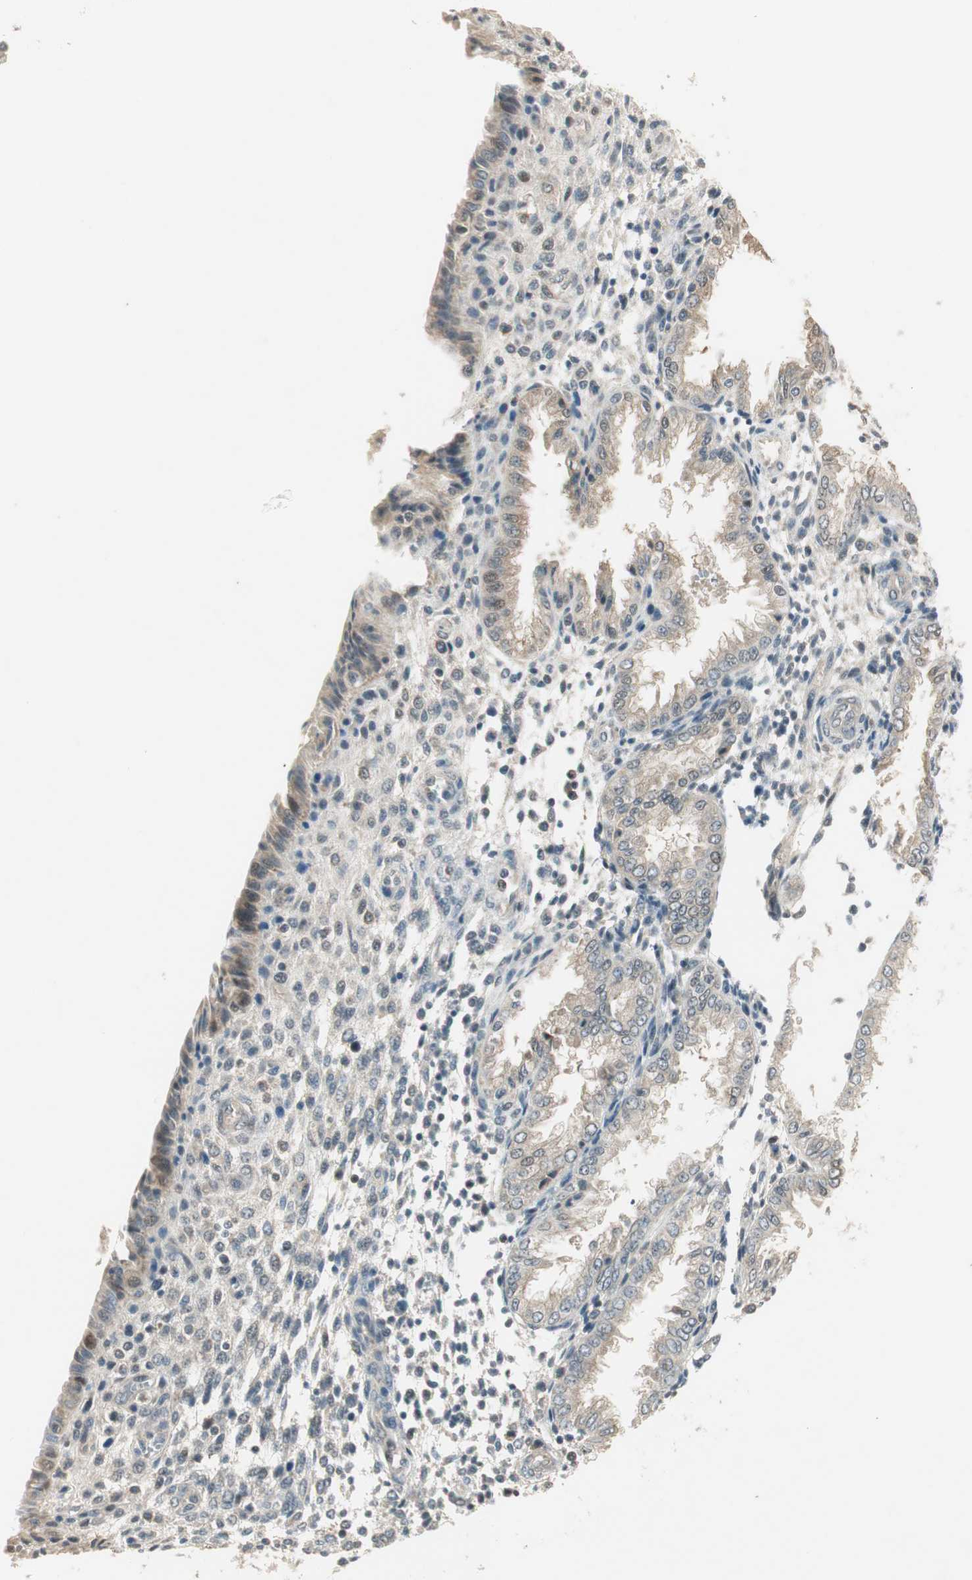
{"staining": {"intensity": "negative", "quantity": "none", "location": "none"}, "tissue": "endometrium", "cell_type": "Cells in endometrial stroma", "image_type": "normal", "snomed": [{"axis": "morphology", "description": "Normal tissue, NOS"}, {"axis": "topography", "description": "Endometrium"}], "caption": "This is a micrograph of immunohistochemistry staining of normal endometrium, which shows no positivity in cells in endometrial stroma.", "gene": "USP2", "patient": {"sex": "female", "age": 33}}